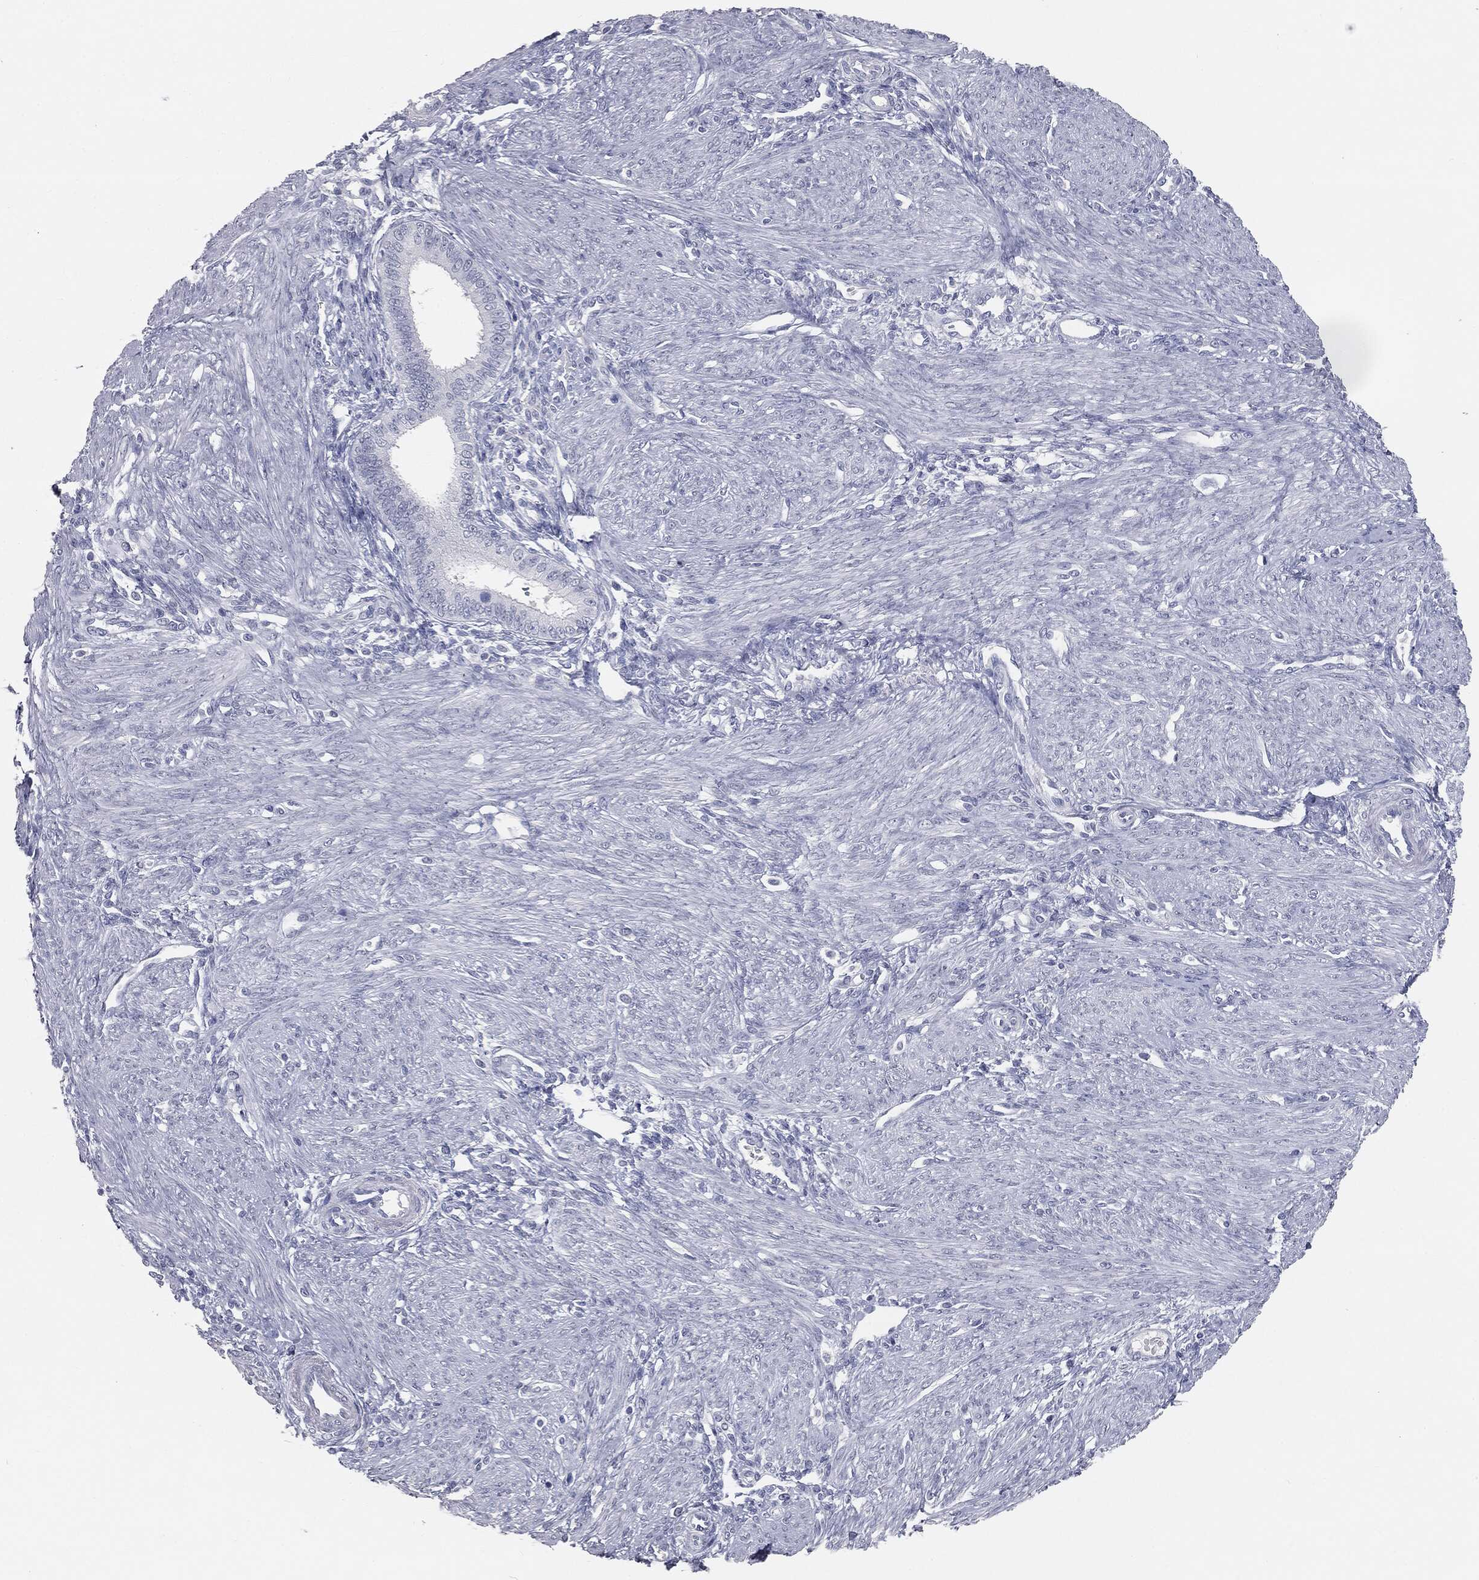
{"staining": {"intensity": "negative", "quantity": "none", "location": "none"}, "tissue": "endometrium", "cell_type": "Cells in endometrial stroma", "image_type": "normal", "snomed": [{"axis": "morphology", "description": "Normal tissue, NOS"}, {"axis": "topography", "description": "Endometrium"}], "caption": "High power microscopy photomicrograph of an IHC photomicrograph of unremarkable endometrium, revealing no significant staining in cells in endometrial stroma.", "gene": "PRAME", "patient": {"sex": "female", "age": 39}}